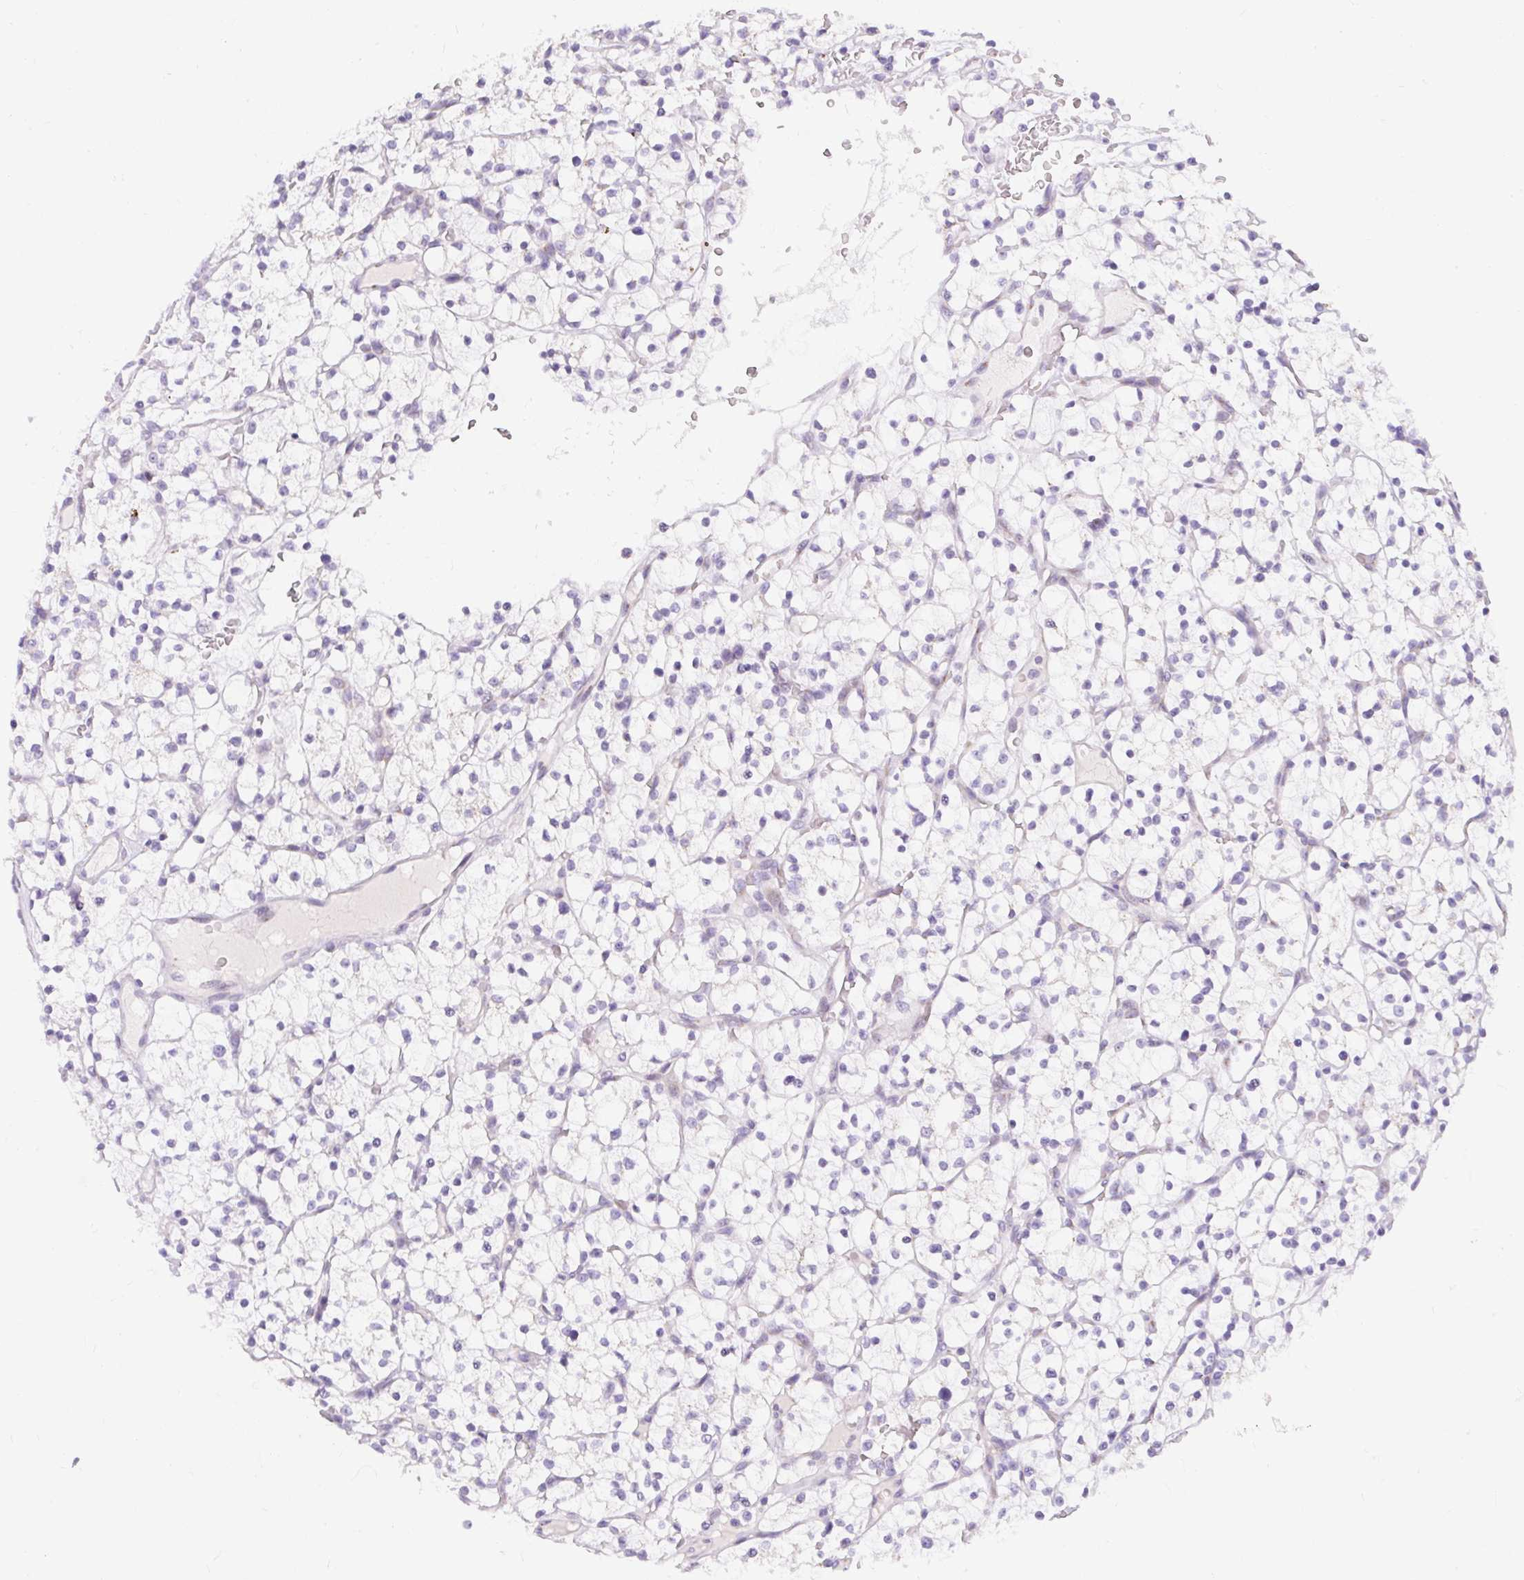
{"staining": {"intensity": "negative", "quantity": "none", "location": "none"}, "tissue": "renal cancer", "cell_type": "Tumor cells", "image_type": "cancer", "snomed": [{"axis": "morphology", "description": "Adenocarcinoma, NOS"}, {"axis": "topography", "description": "Kidney"}], "caption": "Immunohistochemistry (IHC) histopathology image of neoplastic tissue: renal cancer (adenocarcinoma) stained with DAB (3,3'-diaminobenzidine) reveals no significant protein staining in tumor cells.", "gene": "GOLGA8A", "patient": {"sex": "female", "age": 64}}